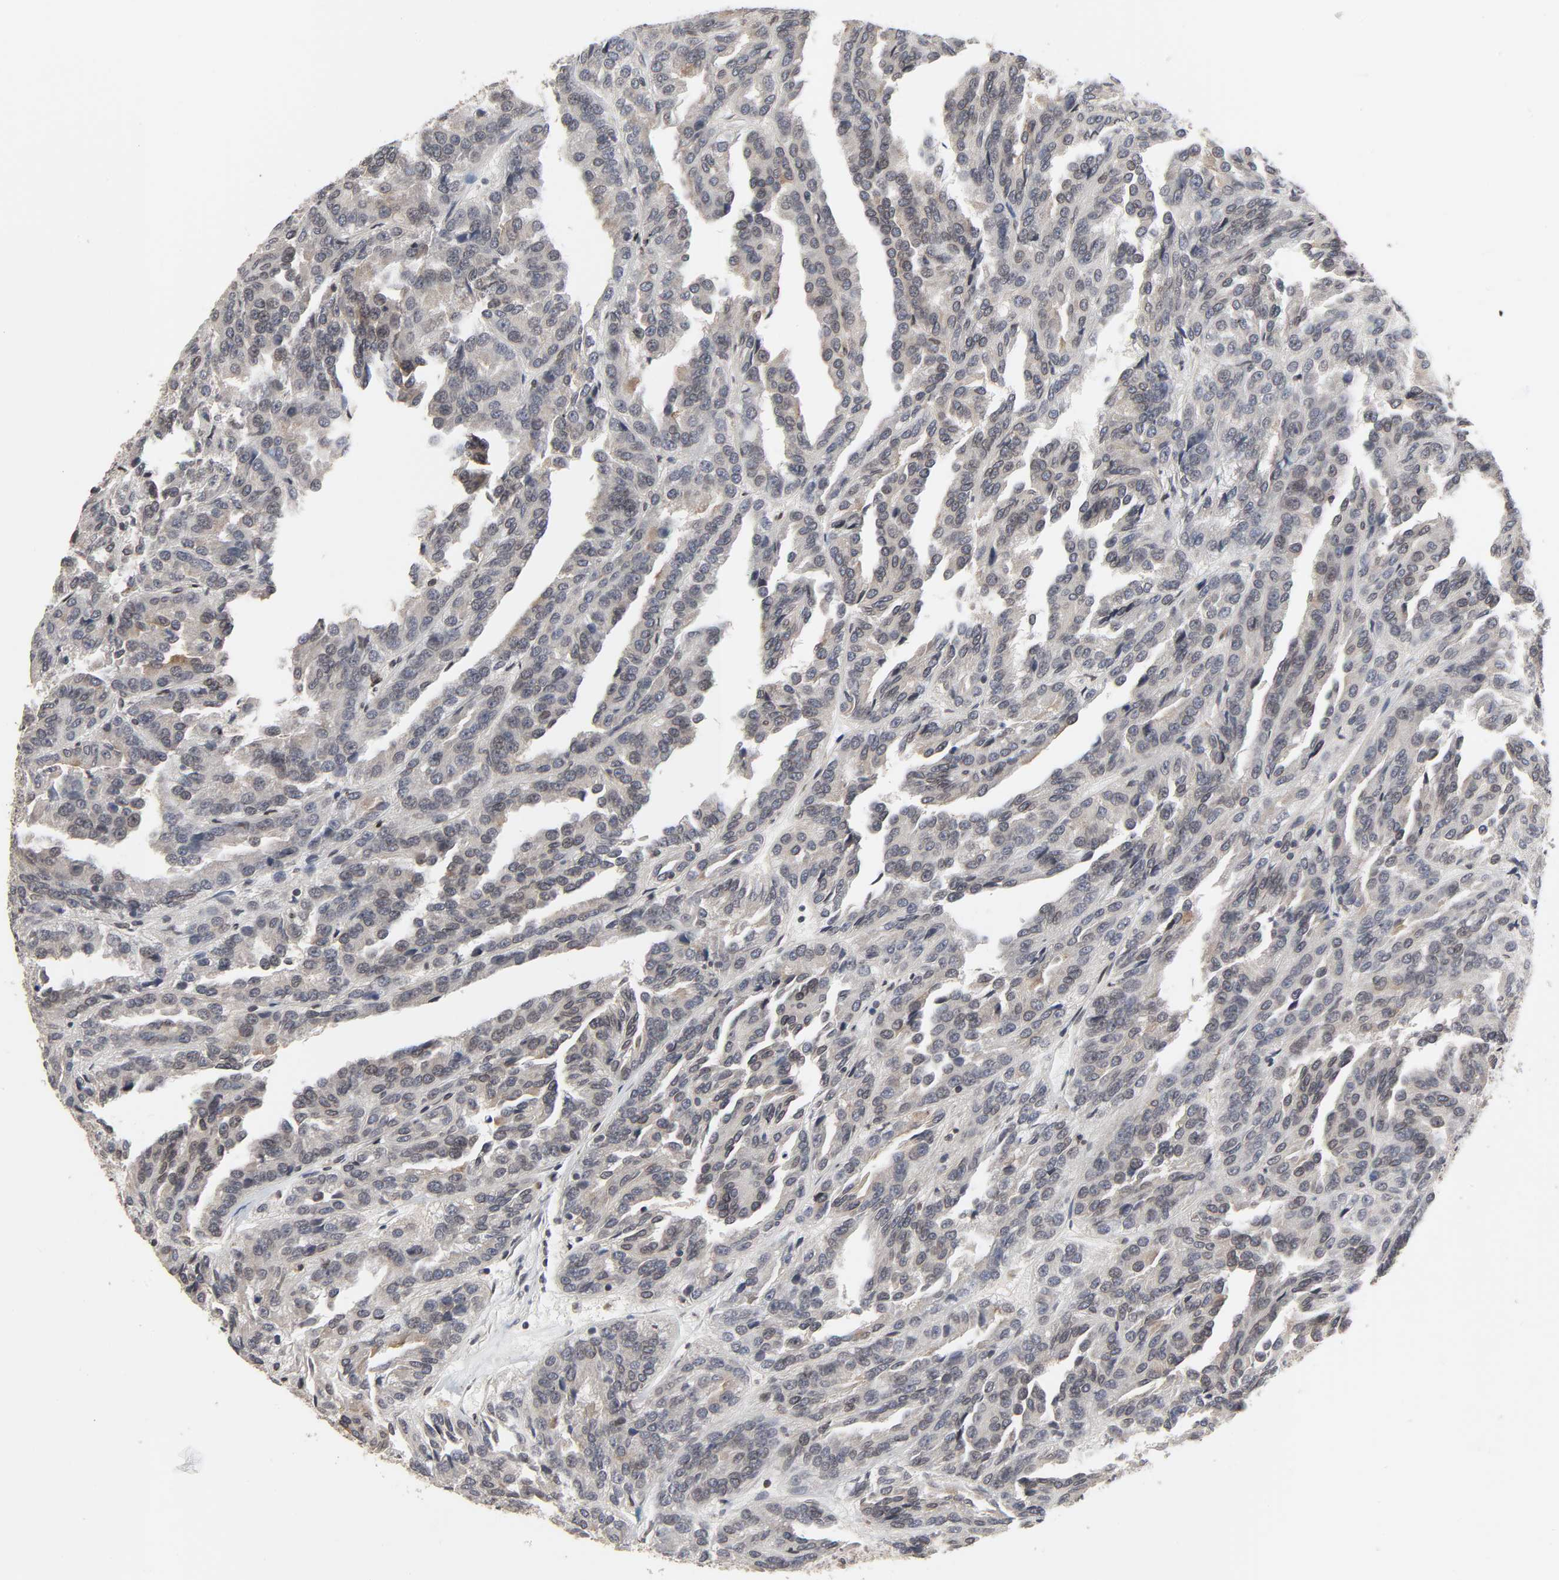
{"staining": {"intensity": "weak", "quantity": "25%-75%", "location": "cytoplasmic/membranous"}, "tissue": "renal cancer", "cell_type": "Tumor cells", "image_type": "cancer", "snomed": [{"axis": "morphology", "description": "Adenocarcinoma, NOS"}, {"axis": "topography", "description": "Kidney"}], "caption": "Tumor cells show low levels of weak cytoplasmic/membranous expression in approximately 25%-75% of cells in renal cancer (adenocarcinoma).", "gene": "CCDC175", "patient": {"sex": "male", "age": 46}}